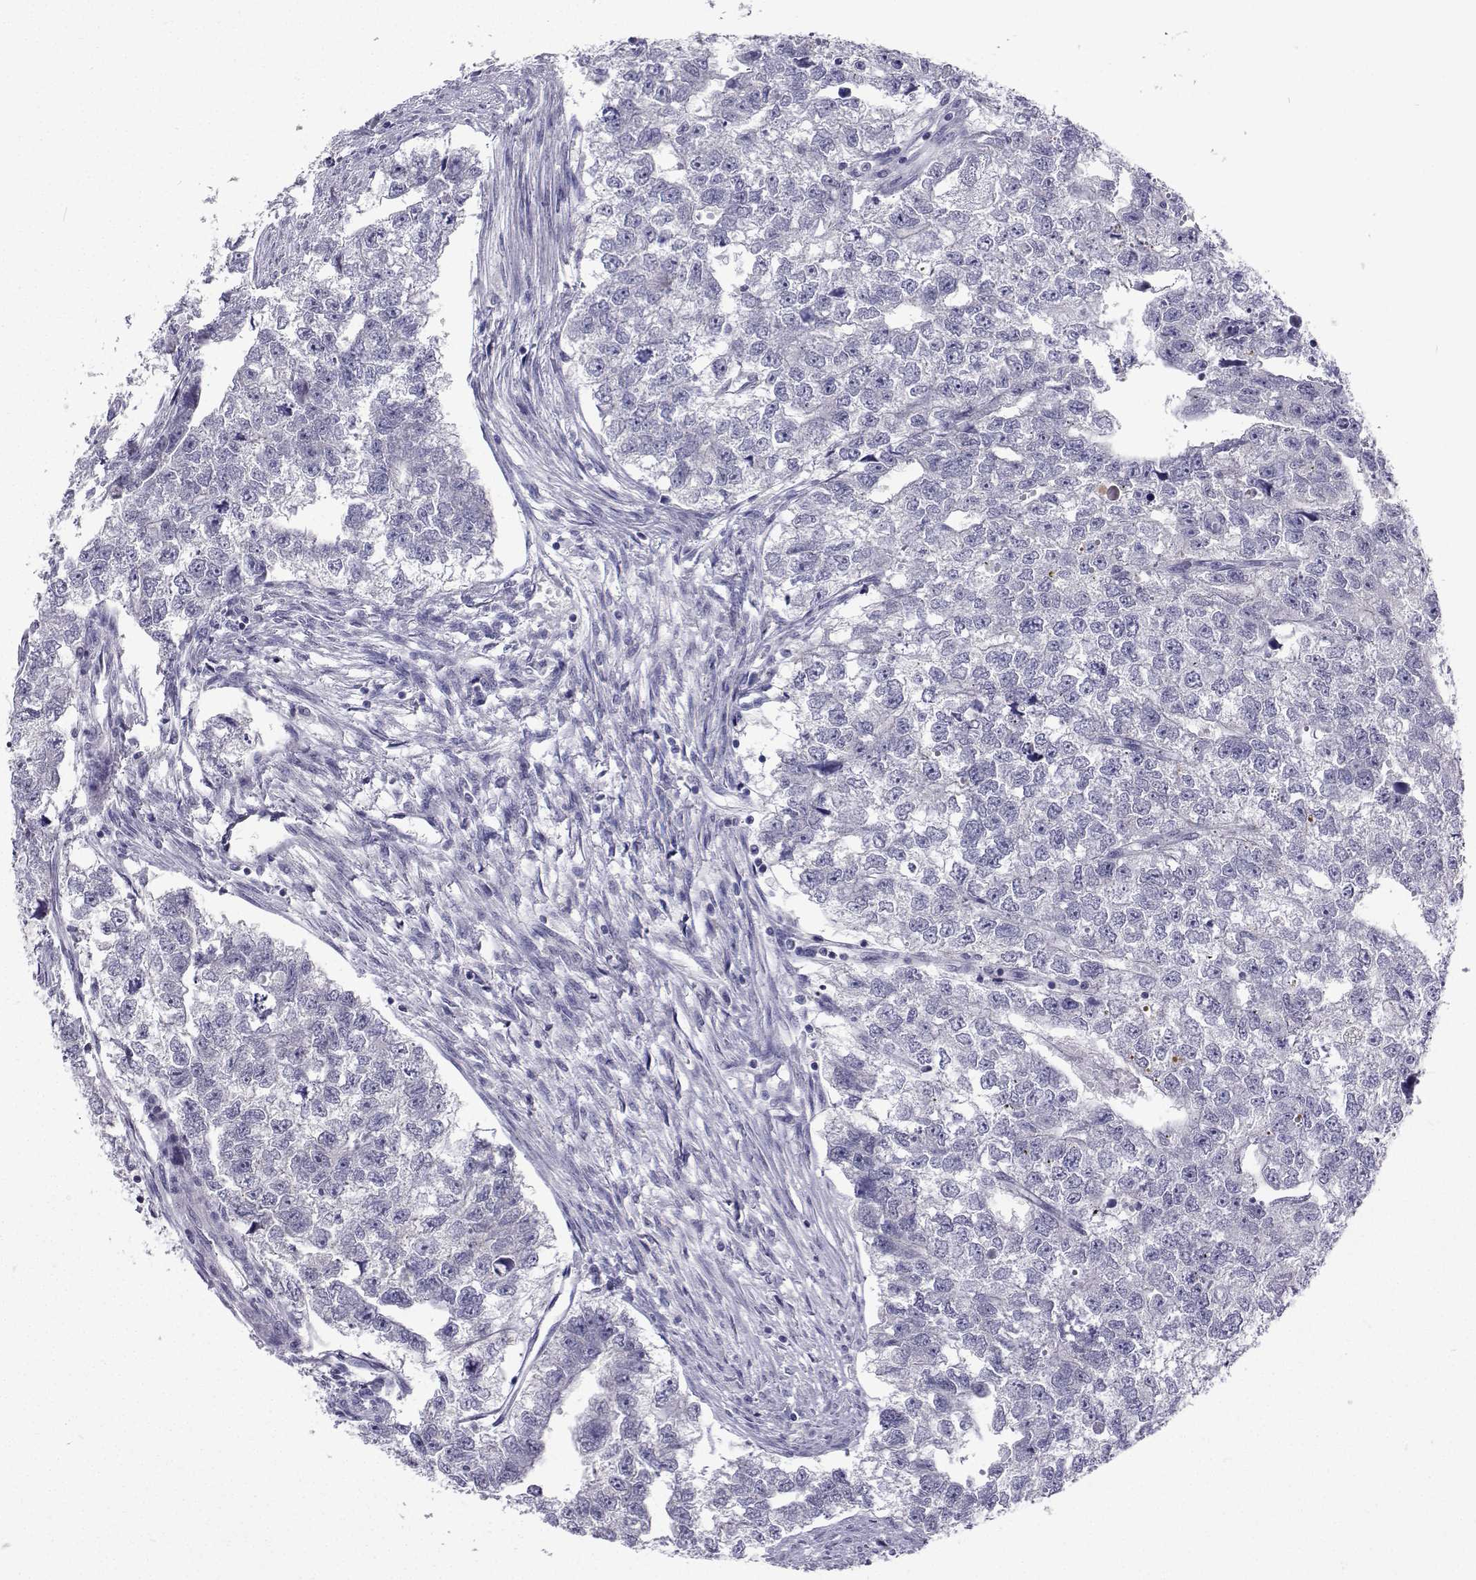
{"staining": {"intensity": "negative", "quantity": "none", "location": "none"}, "tissue": "testis cancer", "cell_type": "Tumor cells", "image_type": "cancer", "snomed": [{"axis": "morphology", "description": "Carcinoma, Embryonal, NOS"}, {"axis": "morphology", "description": "Teratoma, malignant, NOS"}, {"axis": "topography", "description": "Testis"}], "caption": "This is a histopathology image of immunohistochemistry staining of embryonal carcinoma (testis), which shows no staining in tumor cells.", "gene": "GALM", "patient": {"sex": "male", "age": 44}}